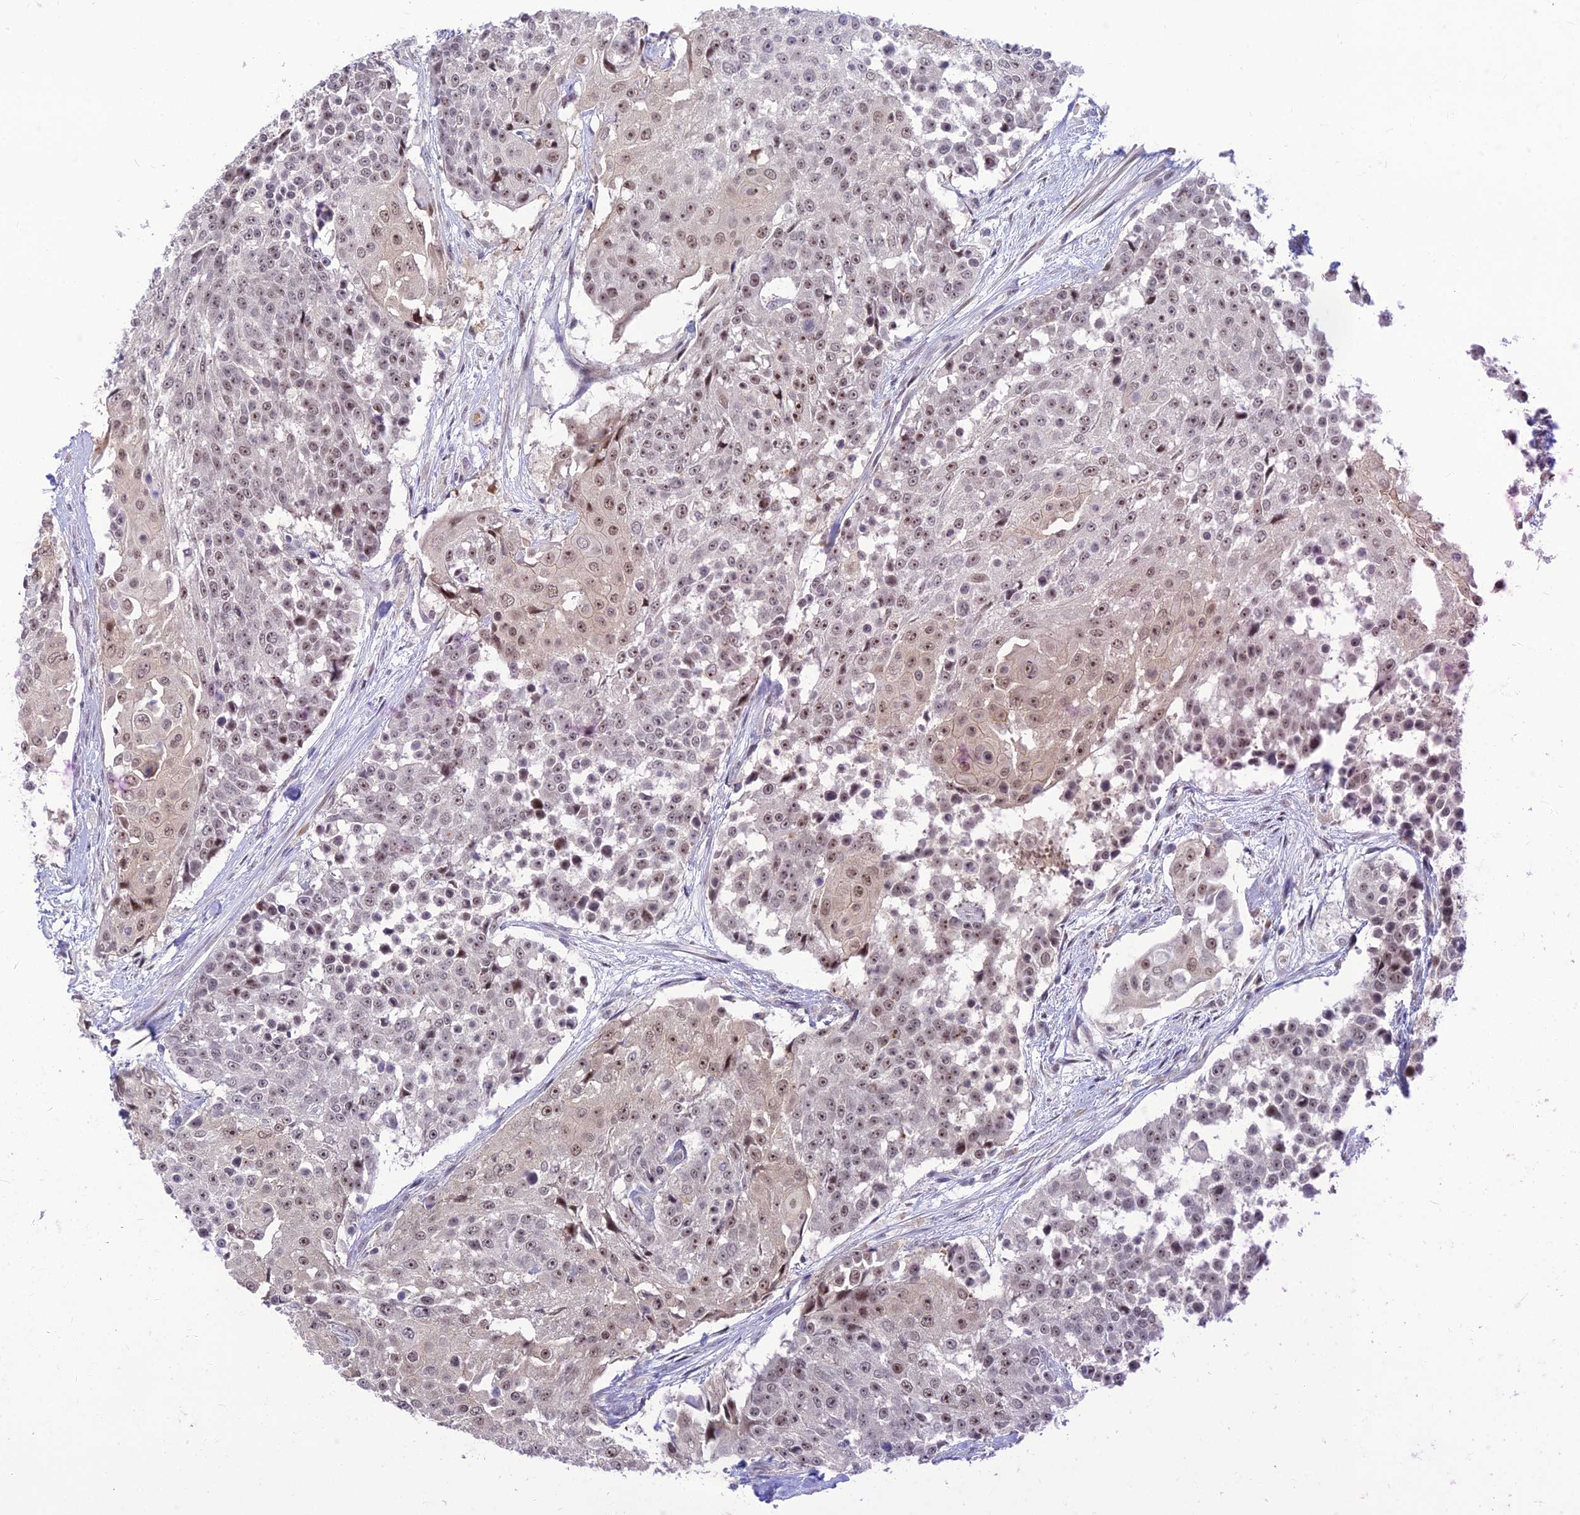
{"staining": {"intensity": "weak", "quantity": ">75%", "location": "nuclear"}, "tissue": "urothelial cancer", "cell_type": "Tumor cells", "image_type": "cancer", "snomed": [{"axis": "morphology", "description": "Urothelial carcinoma, High grade"}, {"axis": "topography", "description": "Urinary bladder"}], "caption": "IHC staining of high-grade urothelial carcinoma, which displays low levels of weak nuclear positivity in approximately >75% of tumor cells indicating weak nuclear protein positivity. The staining was performed using DAB (brown) for protein detection and nuclei were counterstained in hematoxylin (blue).", "gene": "ASPDH", "patient": {"sex": "female", "age": 63}}